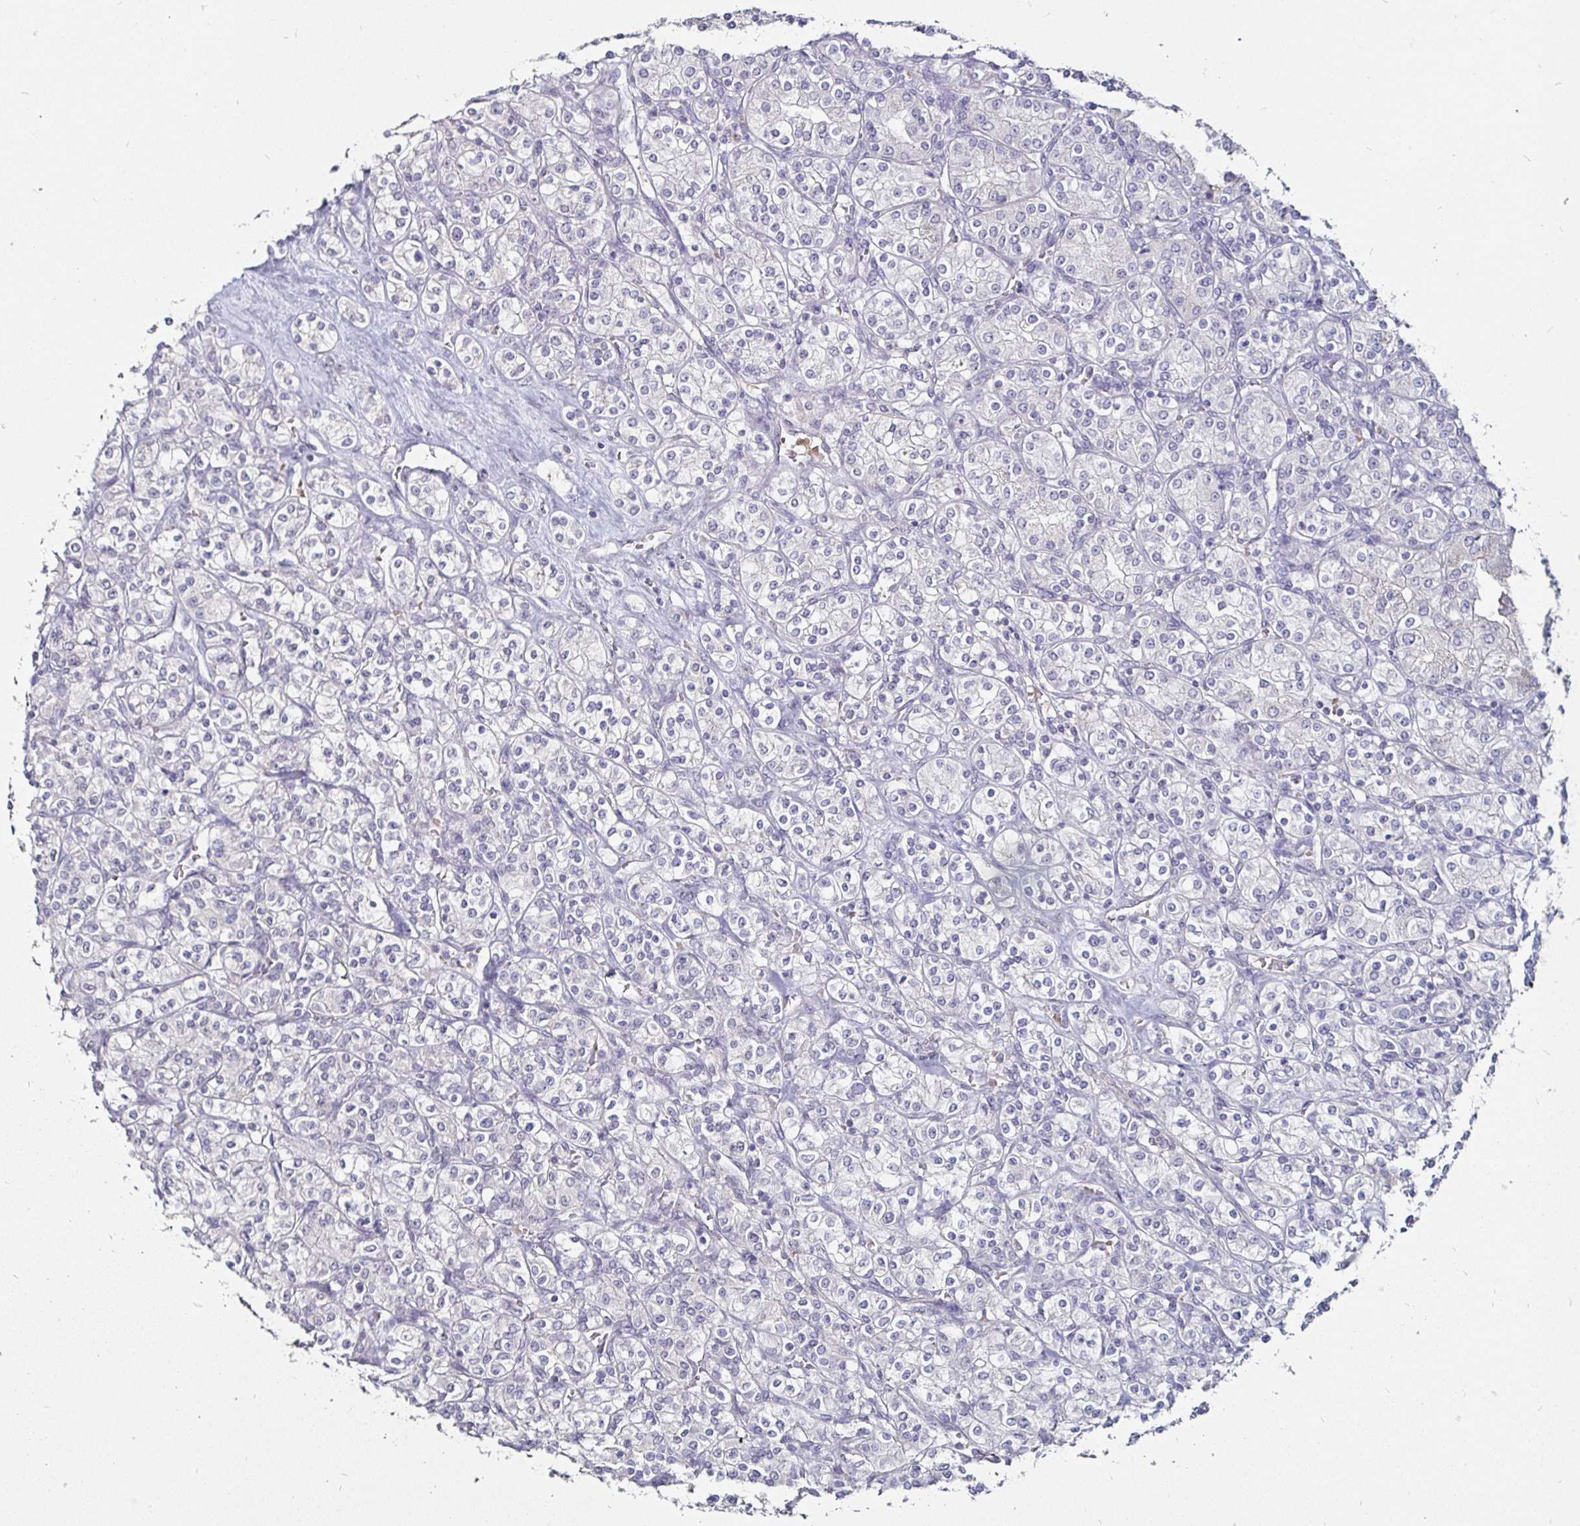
{"staining": {"intensity": "negative", "quantity": "none", "location": "none"}, "tissue": "renal cancer", "cell_type": "Tumor cells", "image_type": "cancer", "snomed": [{"axis": "morphology", "description": "Adenocarcinoma, NOS"}, {"axis": "topography", "description": "Kidney"}], "caption": "Protein analysis of renal adenocarcinoma reveals no significant positivity in tumor cells.", "gene": "FAIM2", "patient": {"sex": "male", "age": 77}}